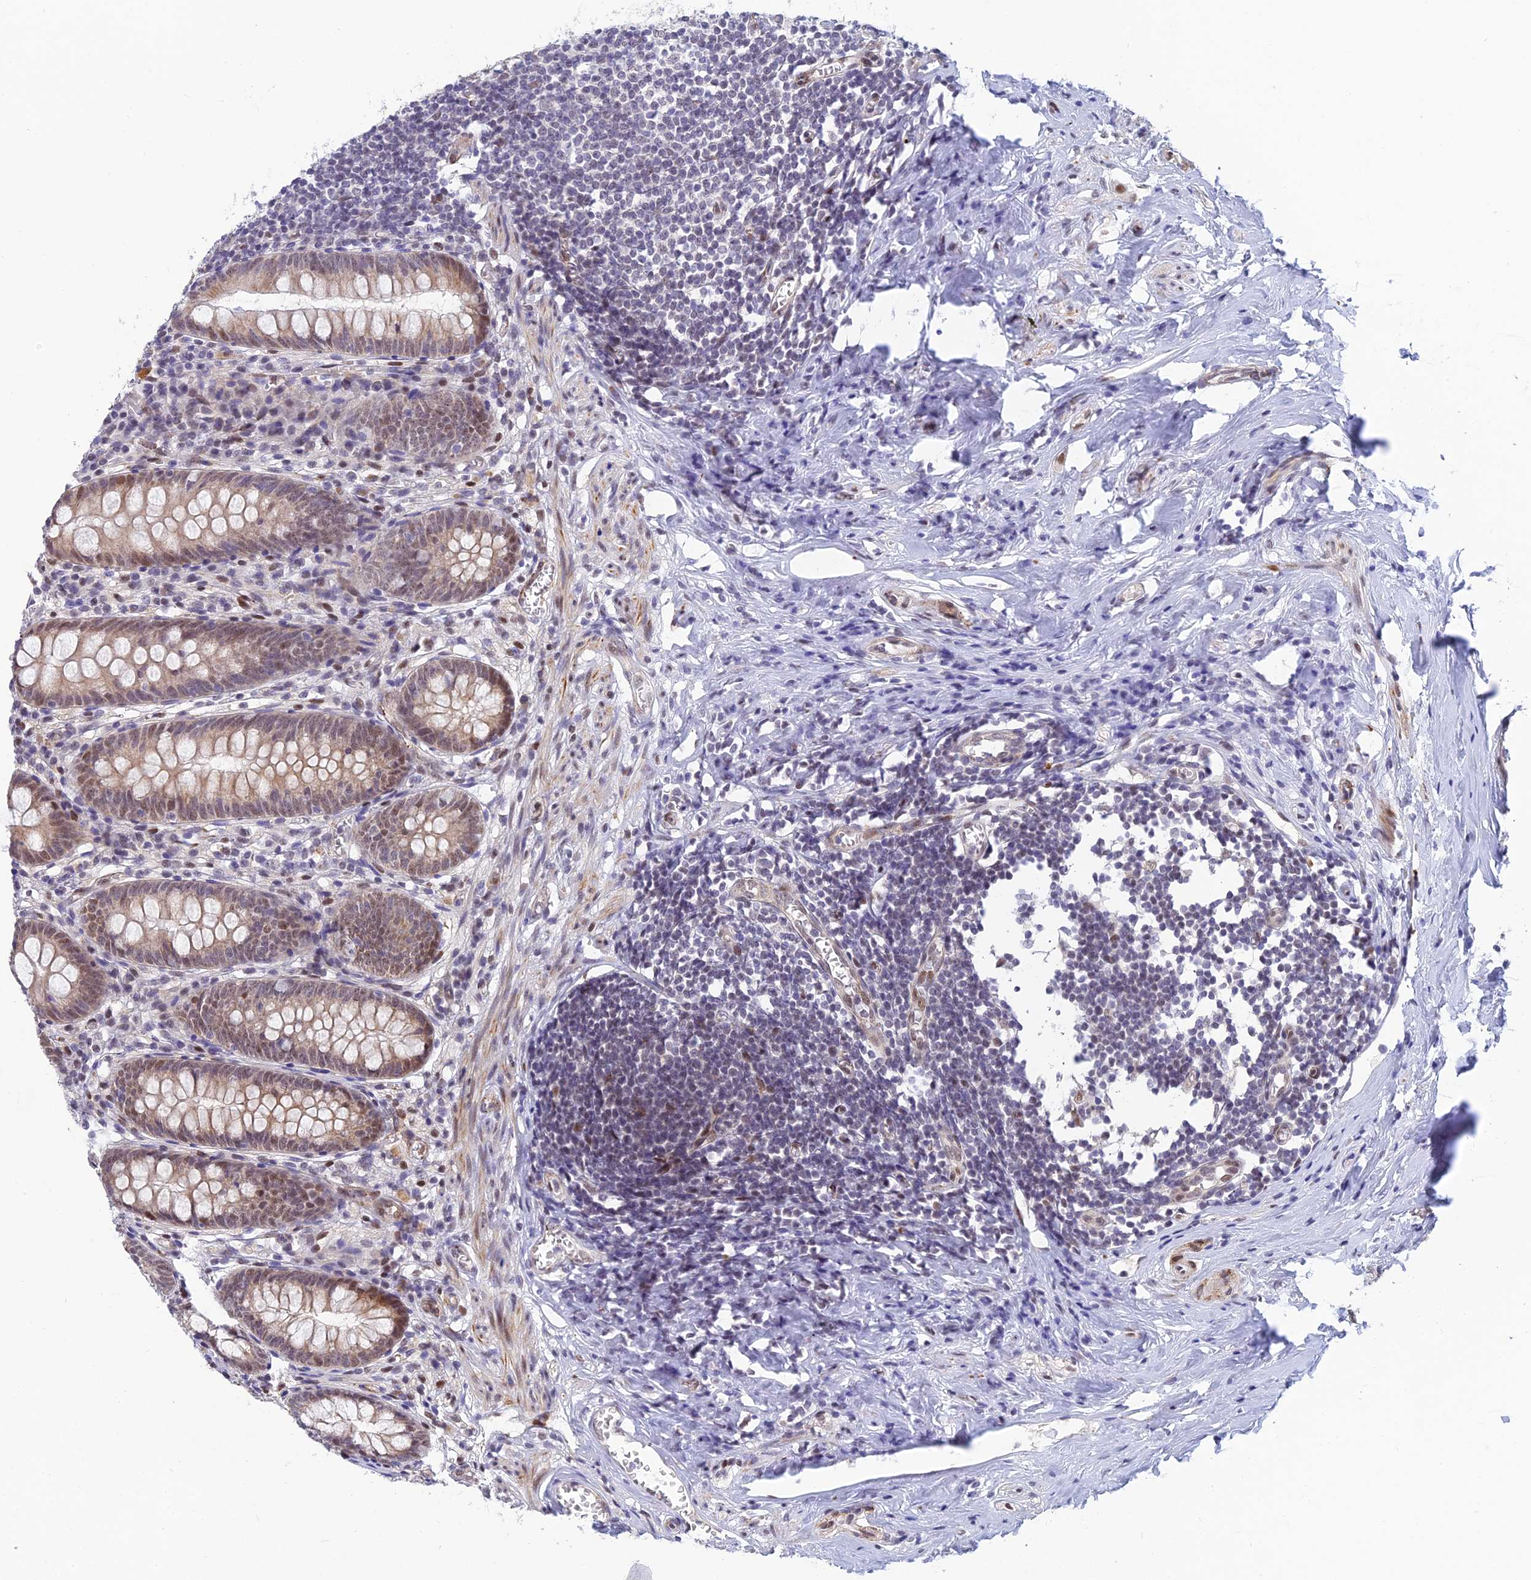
{"staining": {"intensity": "moderate", "quantity": "<25%", "location": "cytoplasmic/membranous,nuclear"}, "tissue": "appendix", "cell_type": "Glandular cells", "image_type": "normal", "snomed": [{"axis": "morphology", "description": "Normal tissue, NOS"}, {"axis": "topography", "description": "Appendix"}], "caption": "Appendix stained with a protein marker demonstrates moderate staining in glandular cells.", "gene": "CLK4", "patient": {"sex": "female", "age": 51}}